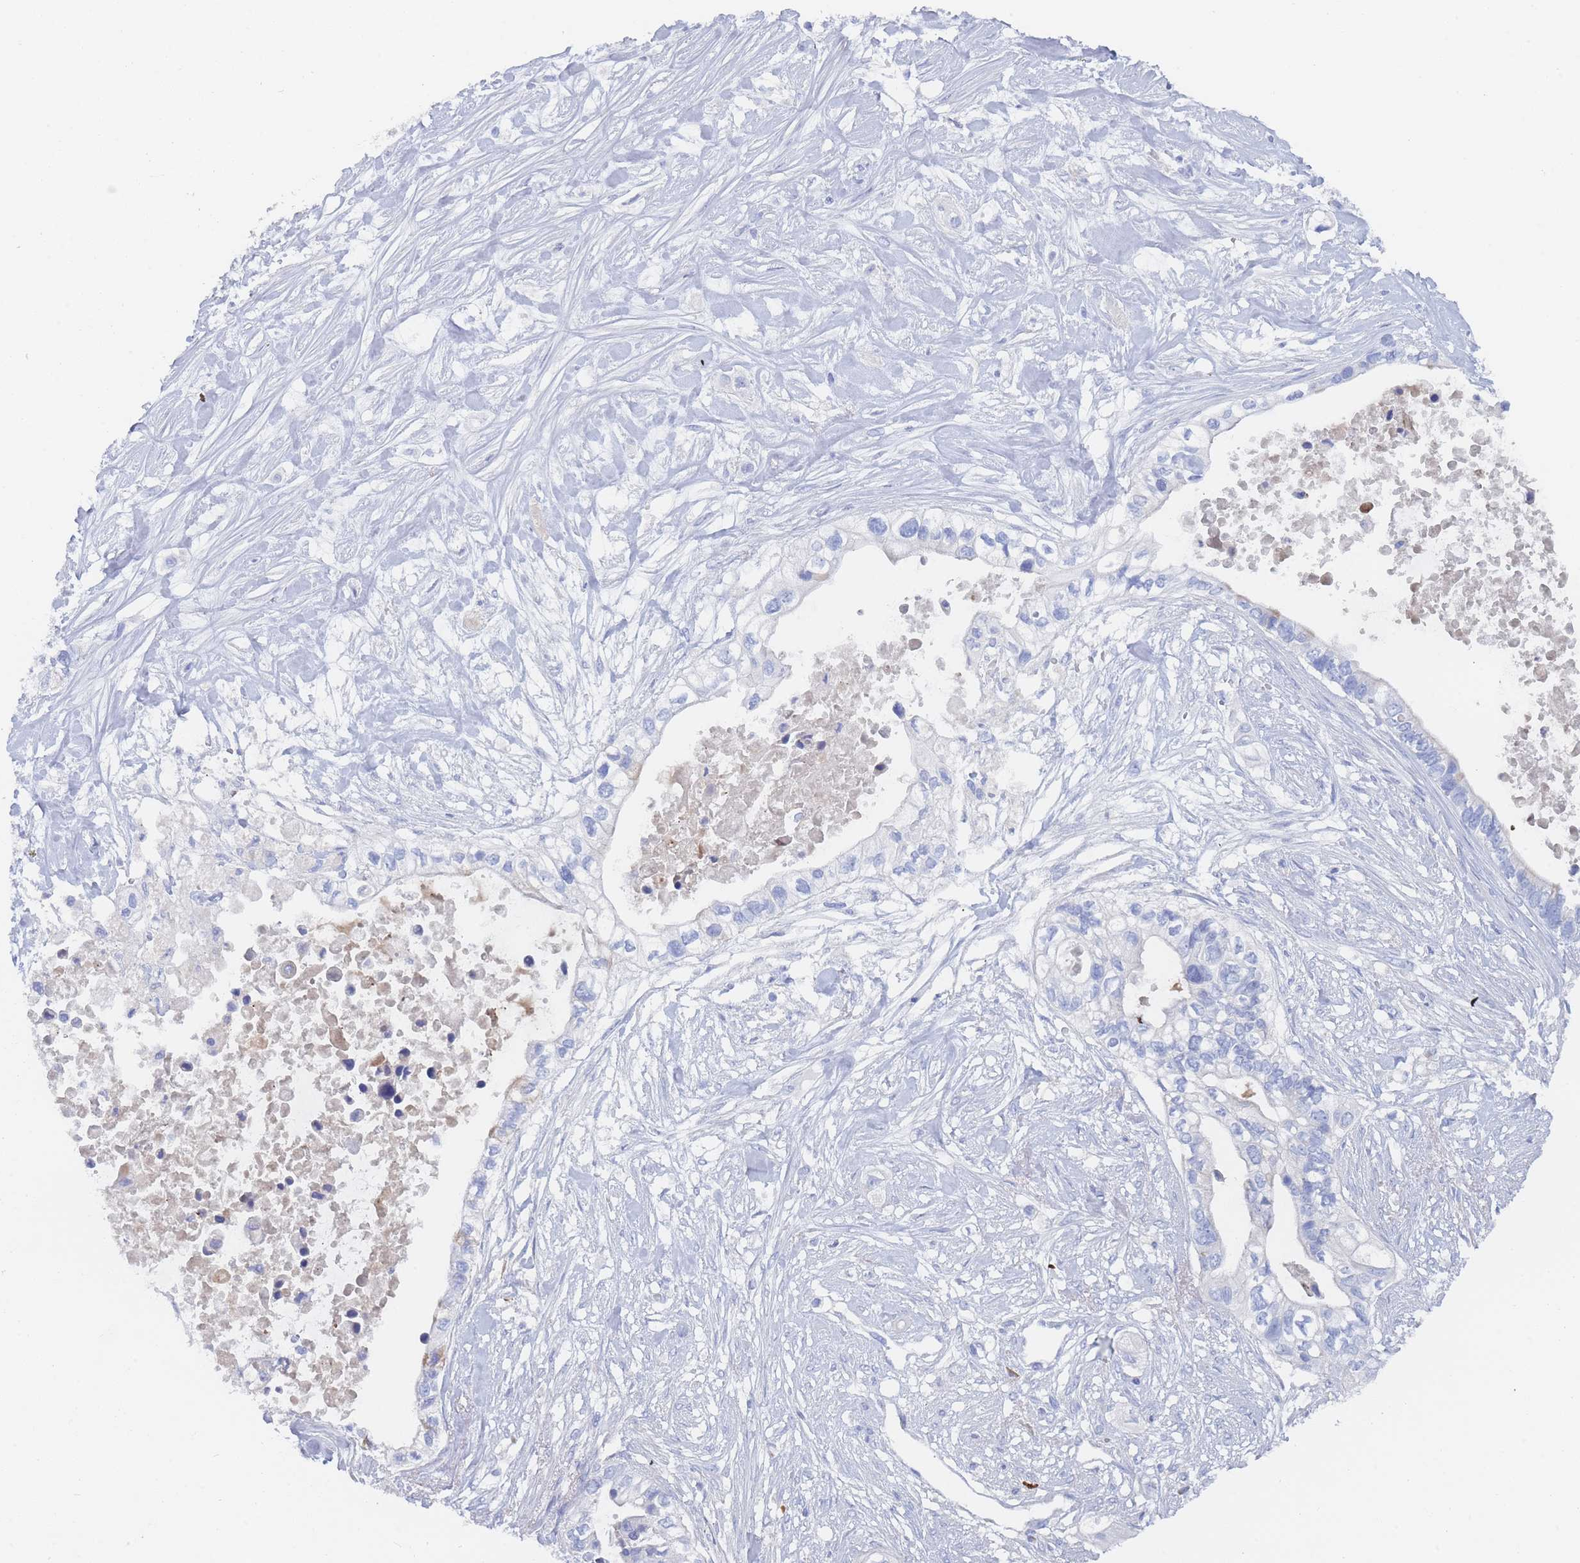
{"staining": {"intensity": "negative", "quantity": "none", "location": "none"}, "tissue": "pancreatic cancer", "cell_type": "Tumor cells", "image_type": "cancer", "snomed": [{"axis": "morphology", "description": "Adenocarcinoma, NOS"}, {"axis": "topography", "description": "Pancreas"}], "caption": "Tumor cells are negative for brown protein staining in adenocarcinoma (pancreatic). (Immunohistochemistry (ihc), brightfield microscopy, high magnification).", "gene": "SLC25A35", "patient": {"sex": "female", "age": 63}}